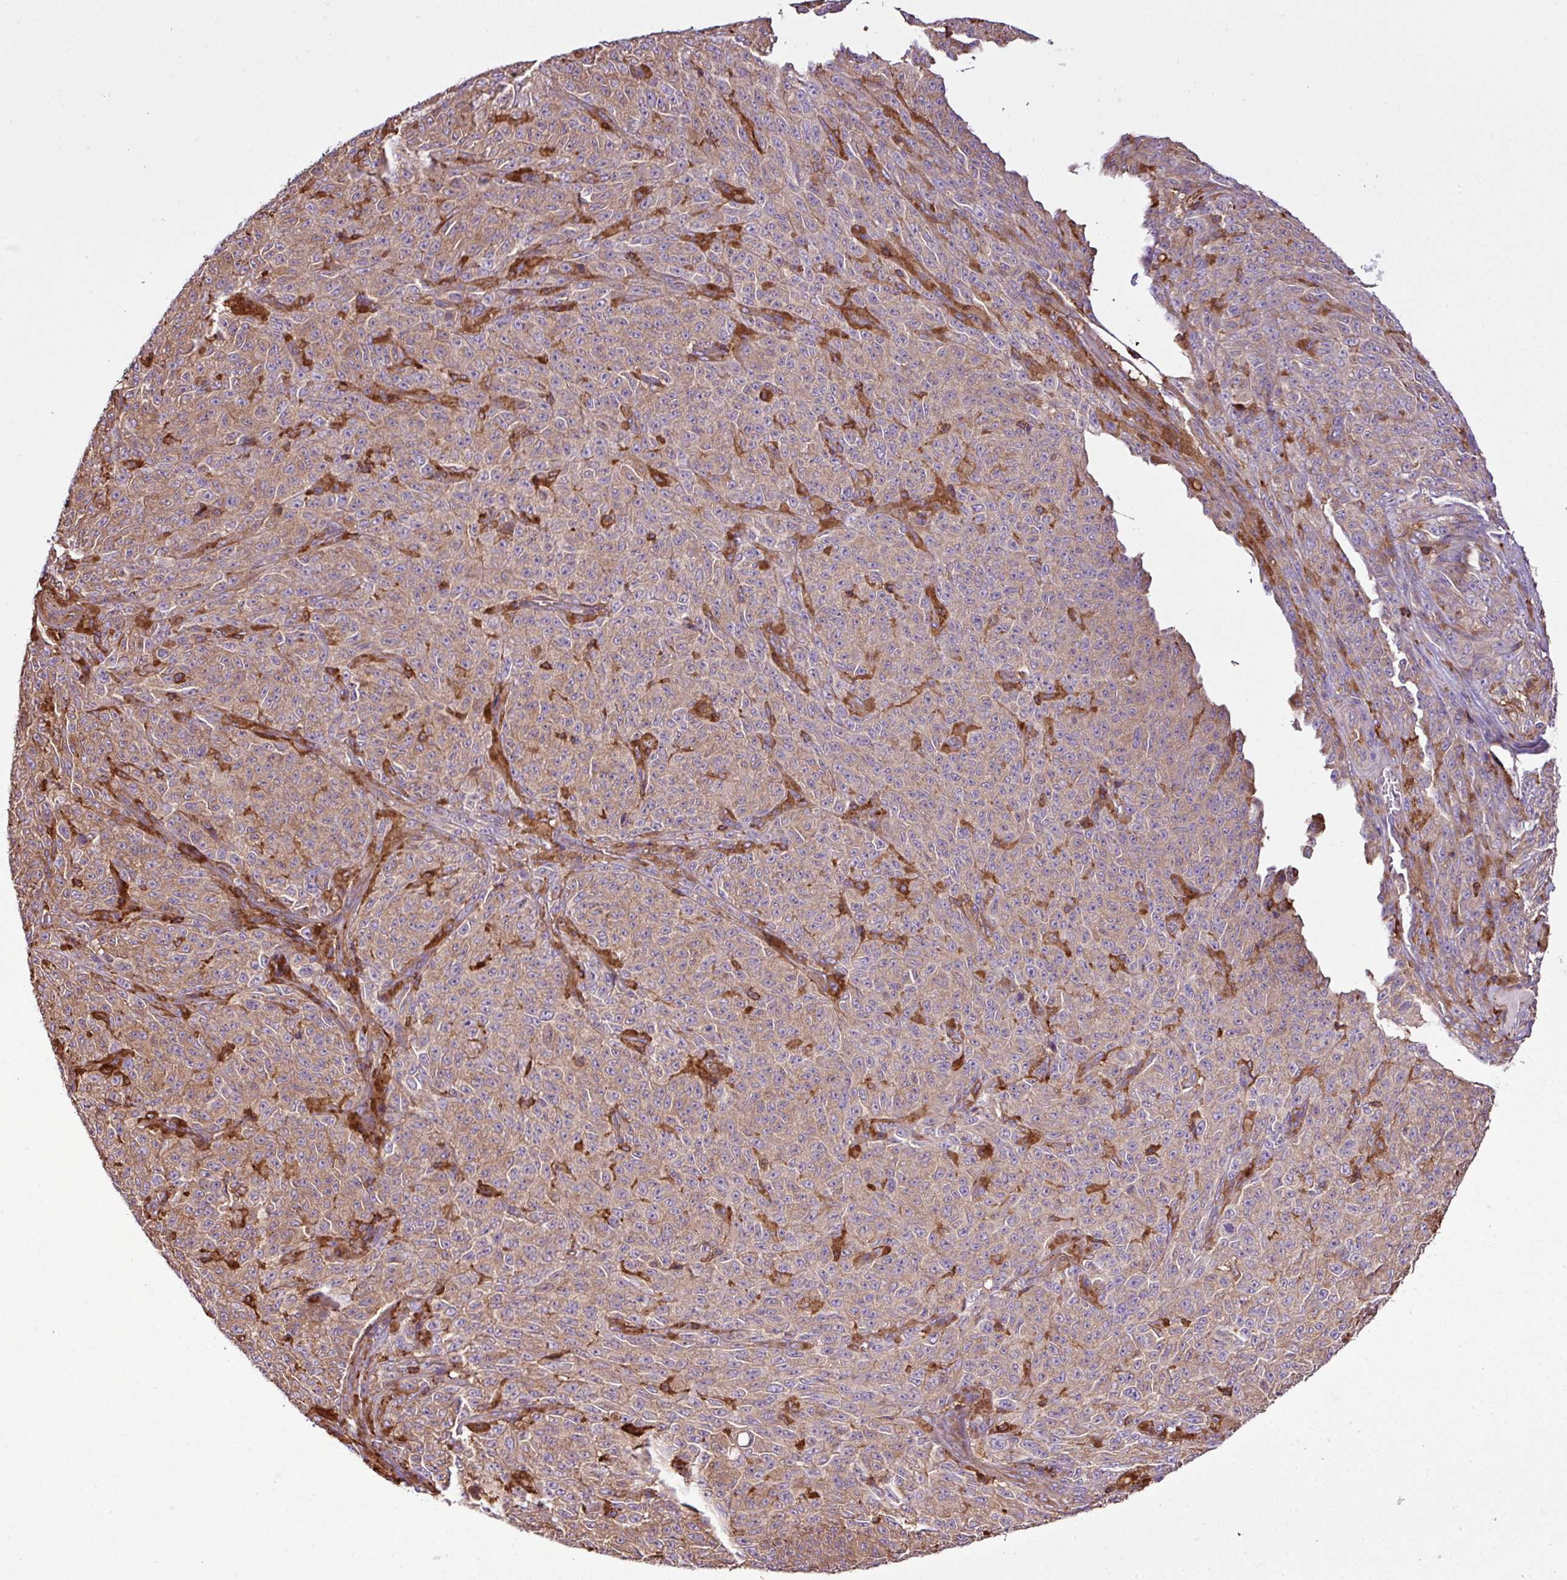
{"staining": {"intensity": "moderate", "quantity": ">75%", "location": "cytoplasmic/membranous"}, "tissue": "melanoma", "cell_type": "Tumor cells", "image_type": "cancer", "snomed": [{"axis": "morphology", "description": "Malignant melanoma, NOS"}, {"axis": "topography", "description": "Skin"}], "caption": "Malignant melanoma was stained to show a protein in brown. There is medium levels of moderate cytoplasmic/membranous expression in approximately >75% of tumor cells. The protein of interest is stained brown, and the nuclei are stained in blue (DAB IHC with brightfield microscopy, high magnification).", "gene": "PGAP6", "patient": {"sex": "female", "age": 82}}